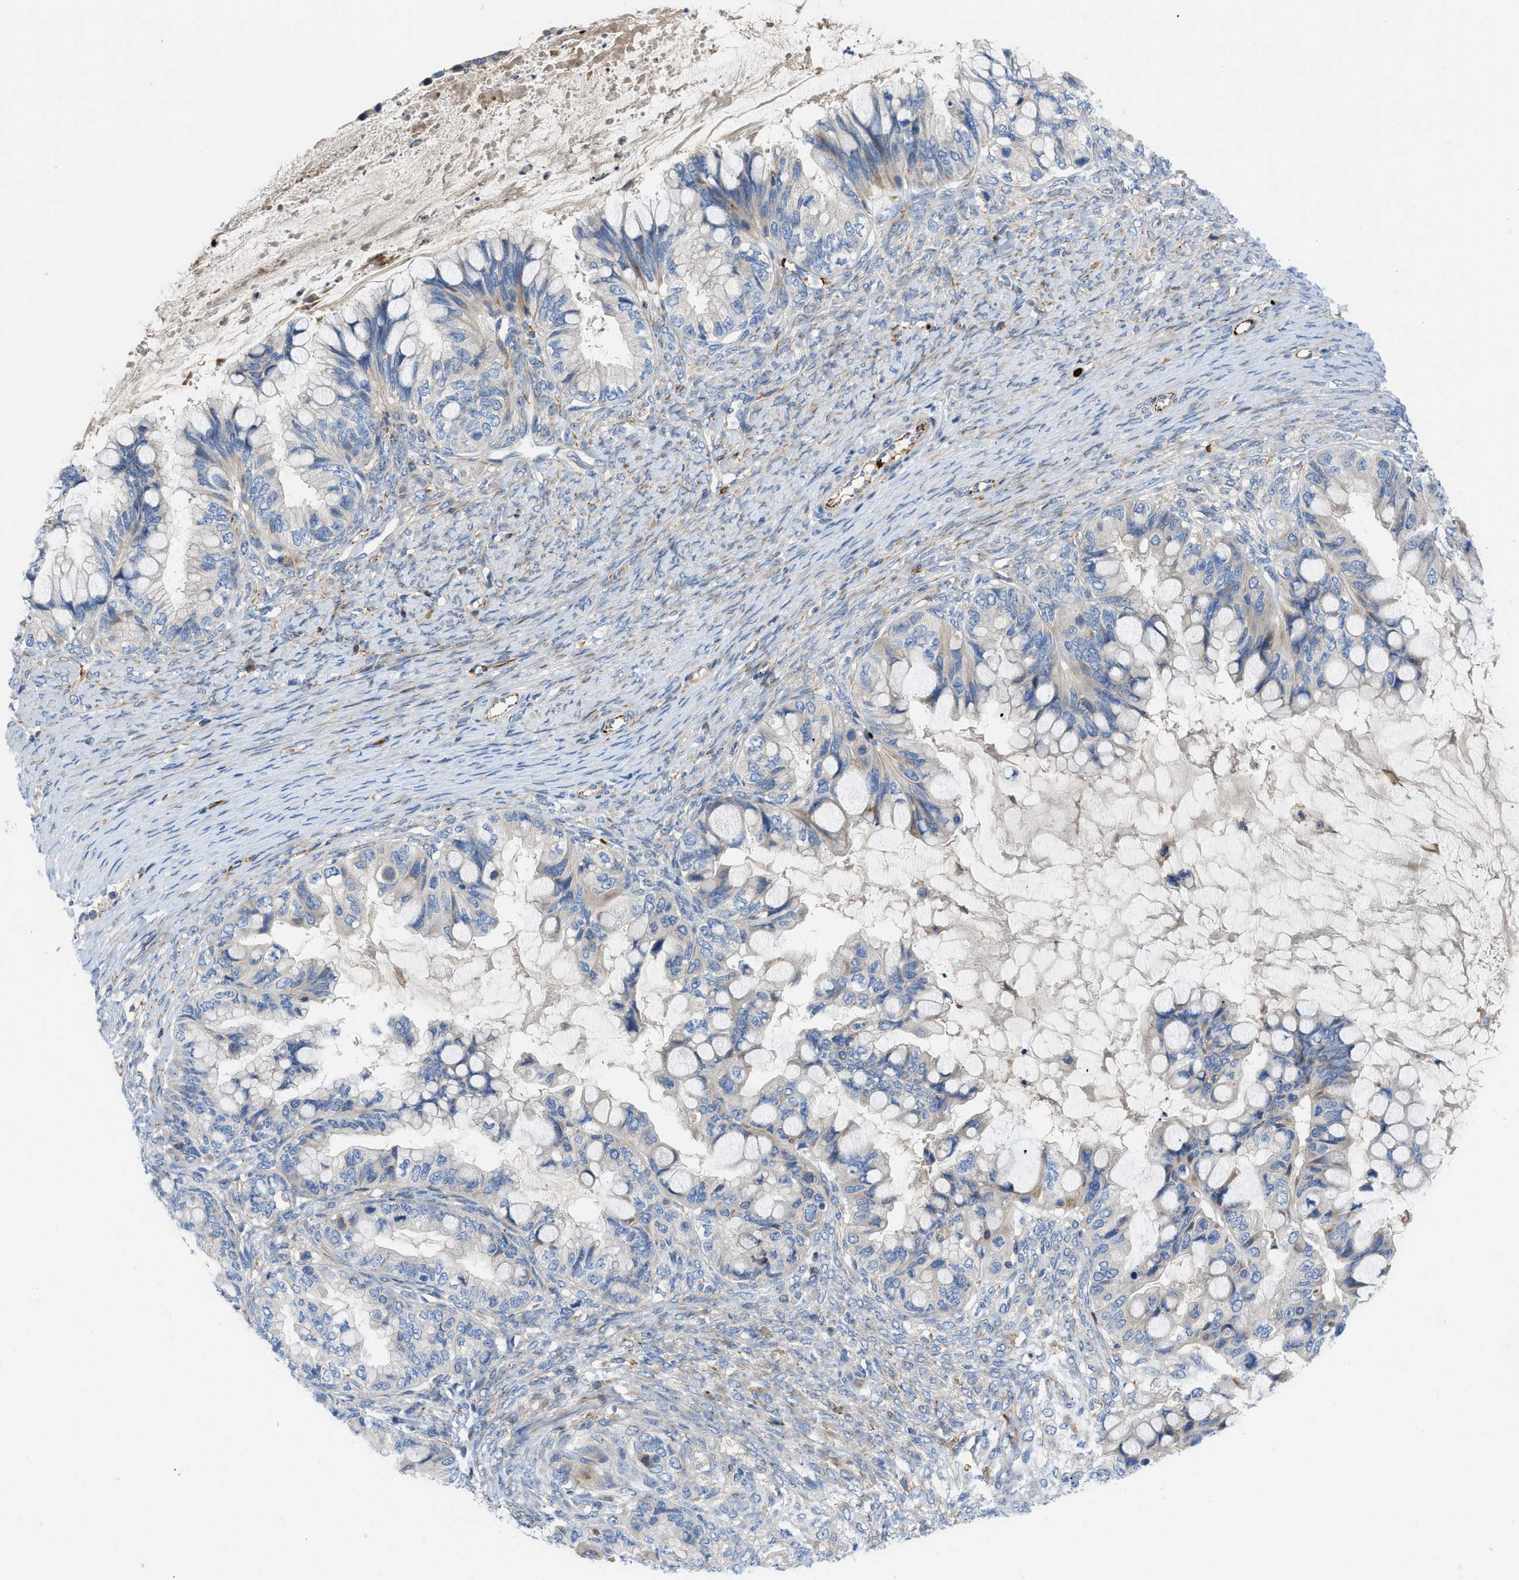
{"staining": {"intensity": "negative", "quantity": "none", "location": "none"}, "tissue": "ovarian cancer", "cell_type": "Tumor cells", "image_type": "cancer", "snomed": [{"axis": "morphology", "description": "Cystadenocarcinoma, mucinous, NOS"}, {"axis": "topography", "description": "Ovary"}], "caption": "IHC micrograph of neoplastic tissue: ovarian cancer (mucinous cystadenocarcinoma) stained with DAB (3,3'-diaminobenzidine) exhibits no significant protein positivity in tumor cells.", "gene": "ZNF831", "patient": {"sex": "female", "age": 80}}